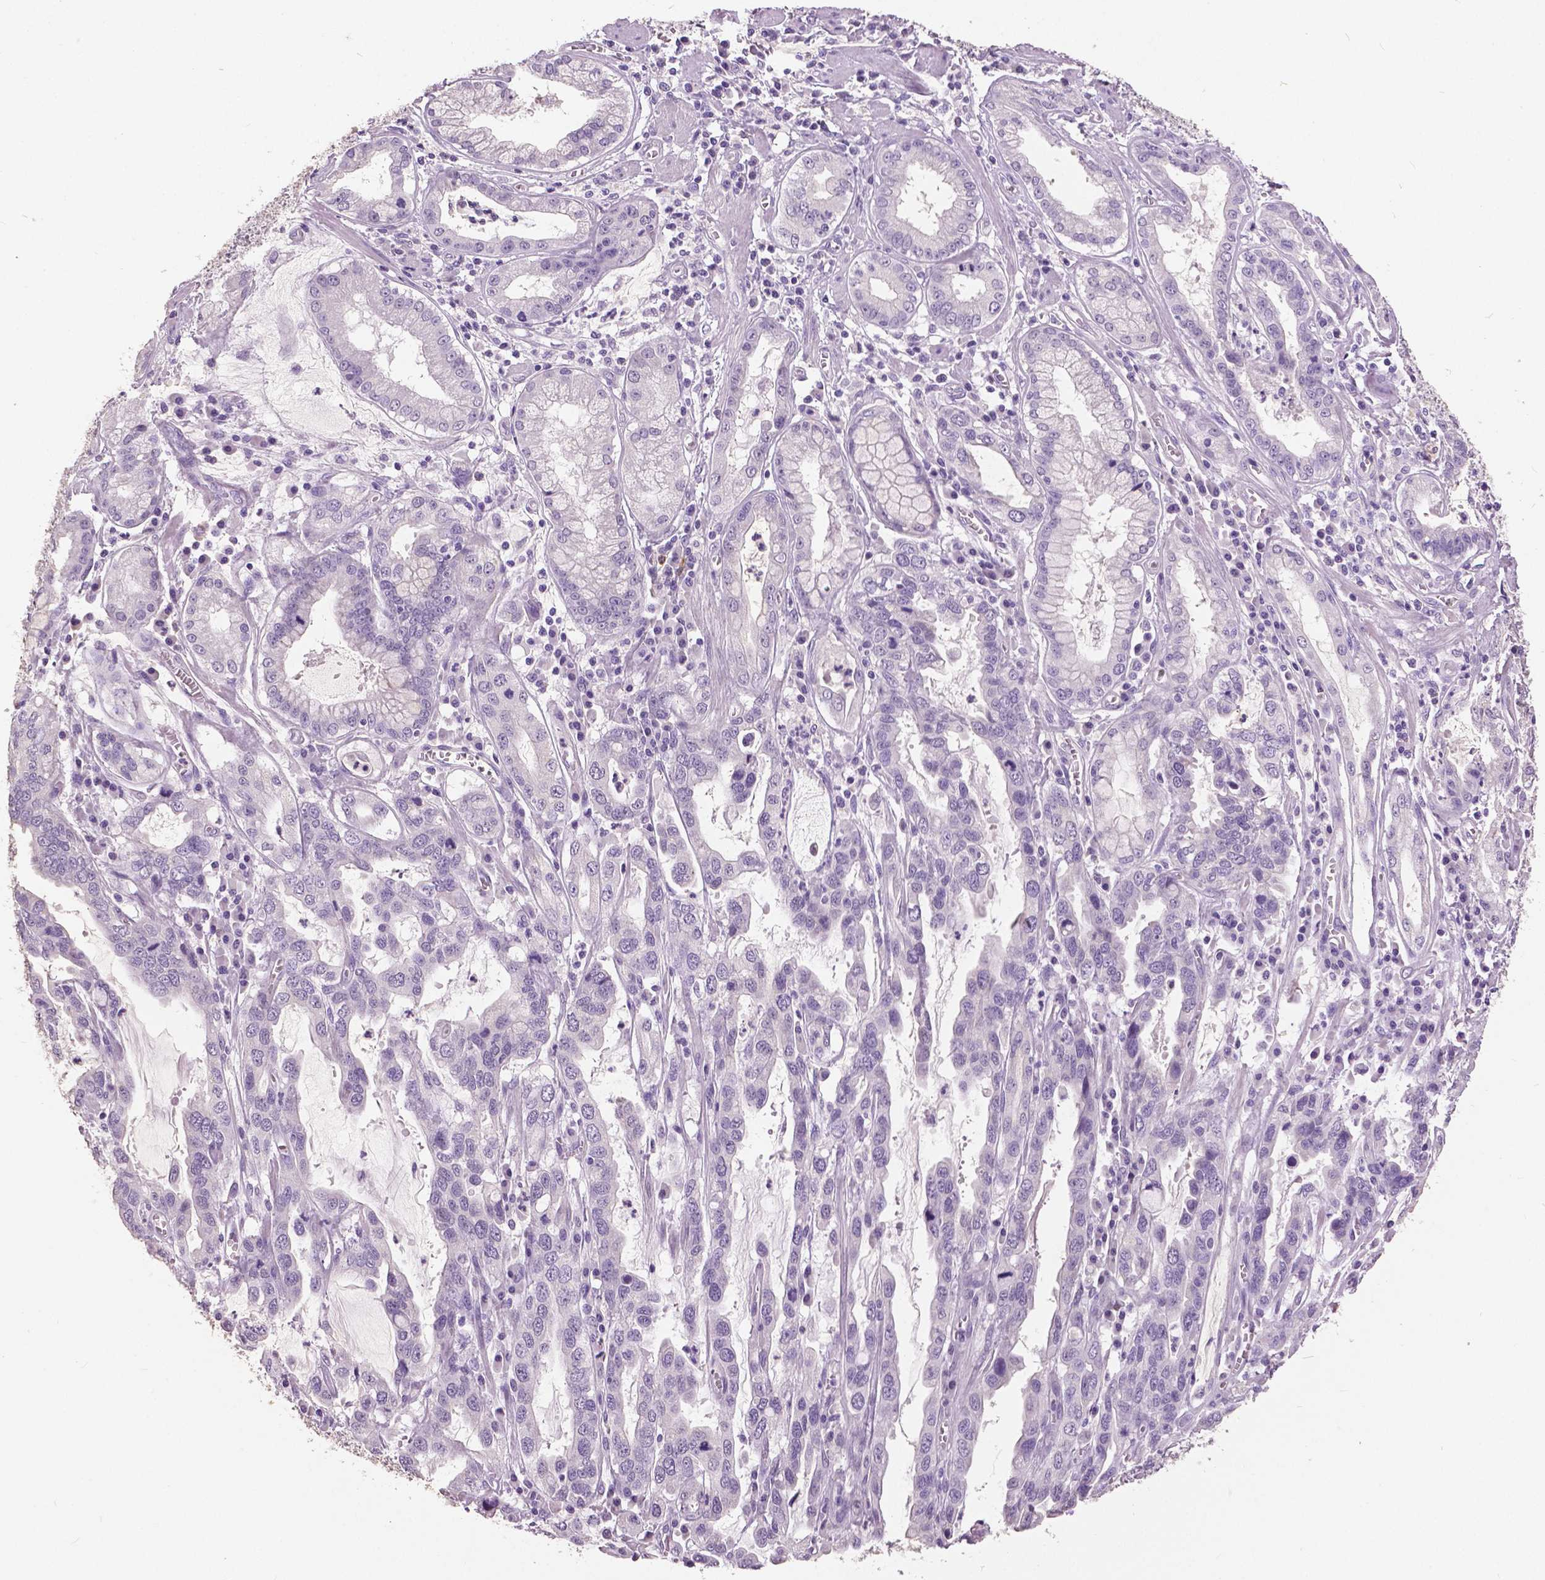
{"staining": {"intensity": "negative", "quantity": "none", "location": "none"}, "tissue": "stomach cancer", "cell_type": "Tumor cells", "image_type": "cancer", "snomed": [{"axis": "morphology", "description": "Adenocarcinoma, NOS"}, {"axis": "topography", "description": "Stomach, lower"}], "caption": "Immunohistochemical staining of human adenocarcinoma (stomach) demonstrates no significant positivity in tumor cells.", "gene": "GRIN2A", "patient": {"sex": "female", "age": 76}}